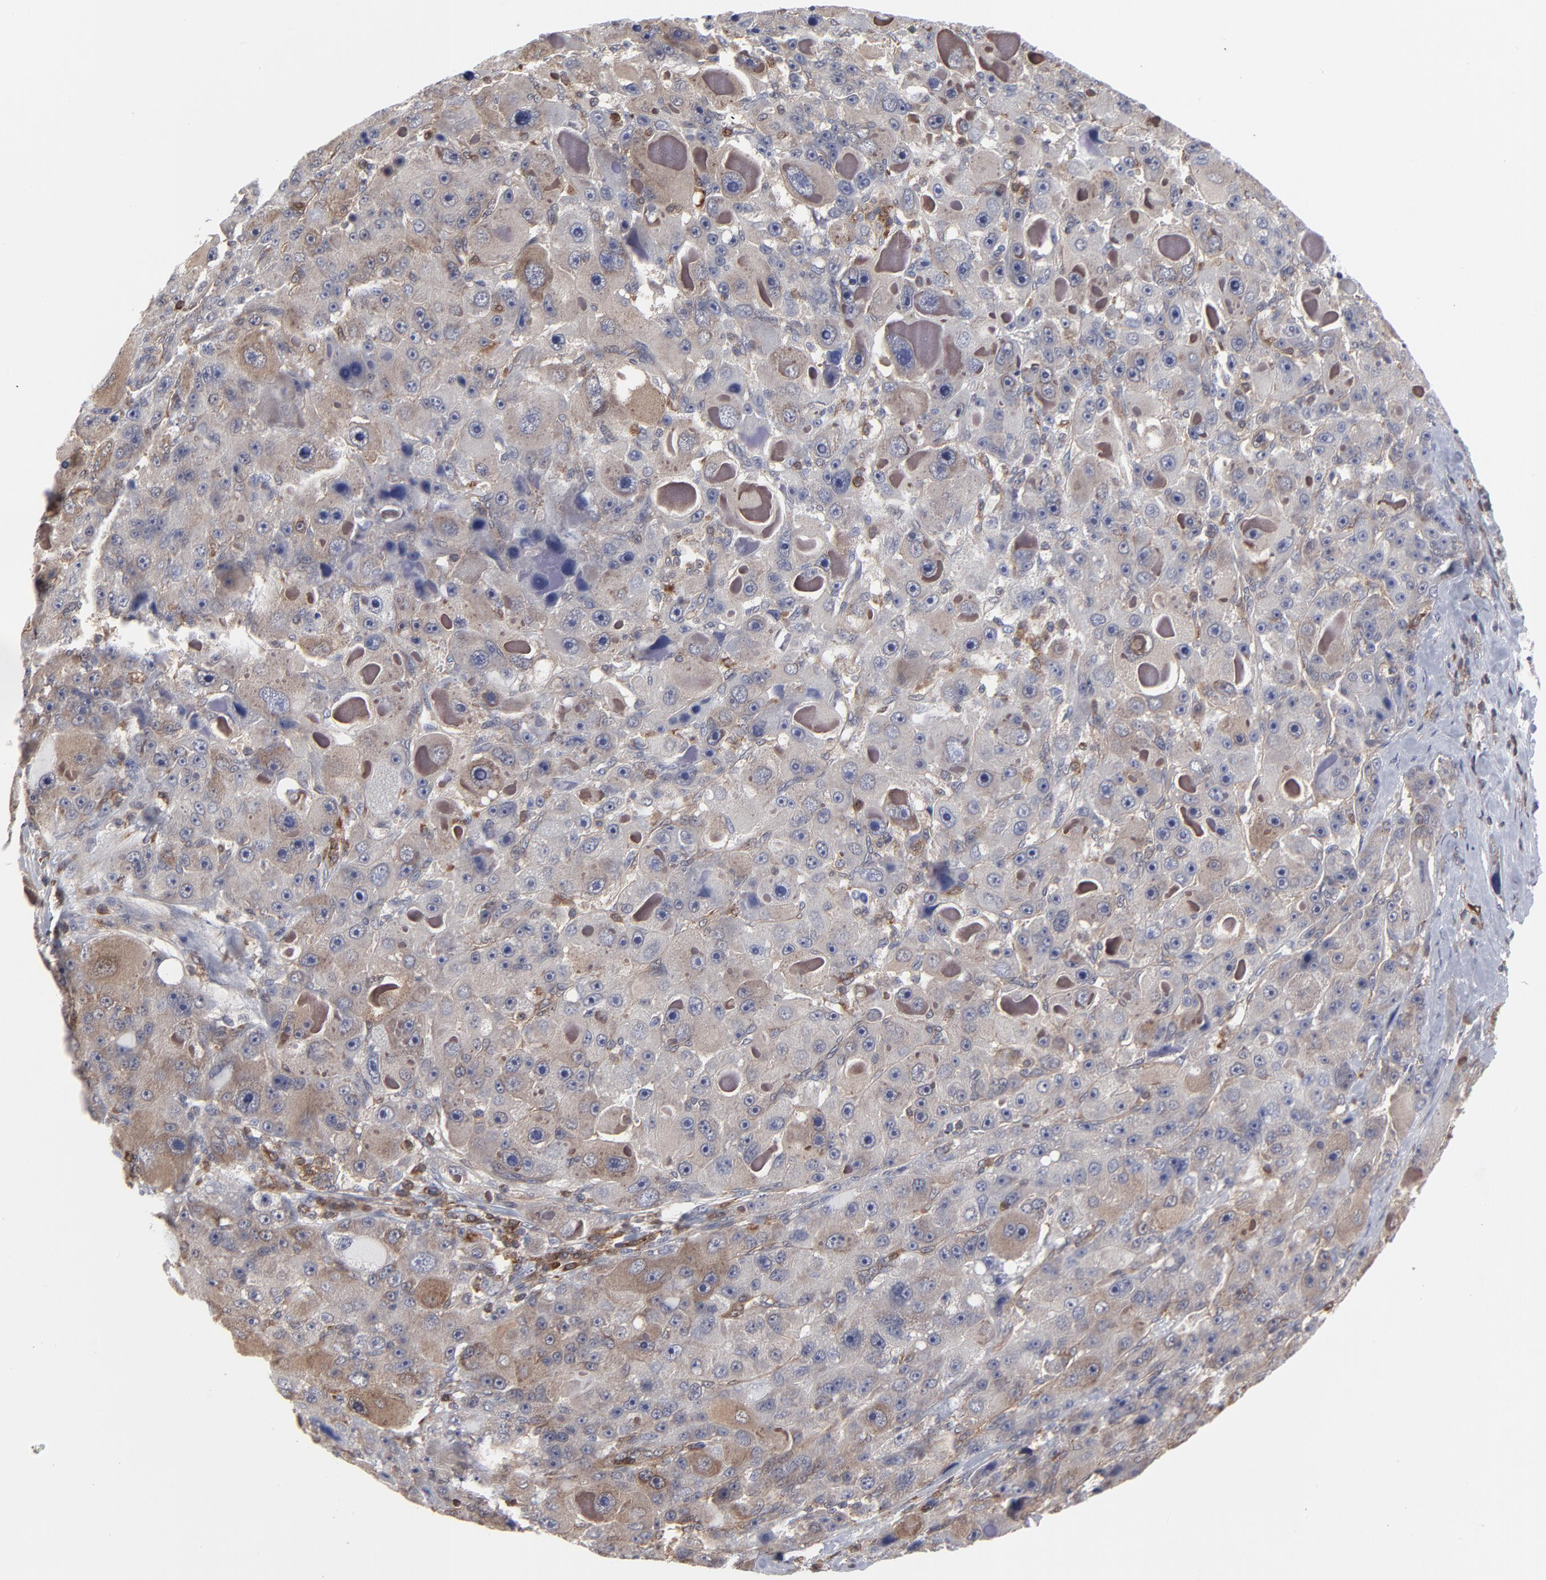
{"staining": {"intensity": "weak", "quantity": ">75%", "location": "cytoplasmic/membranous"}, "tissue": "liver cancer", "cell_type": "Tumor cells", "image_type": "cancer", "snomed": [{"axis": "morphology", "description": "Carcinoma, Hepatocellular, NOS"}, {"axis": "topography", "description": "Liver"}], "caption": "About >75% of tumor cells in liver cancer display weak cytoplasmic/membranous protein expression as visualized by brown immunohistochemical staining.", "gene": "MAP2K1", "patient": {"sex": "male", "age": 76}}